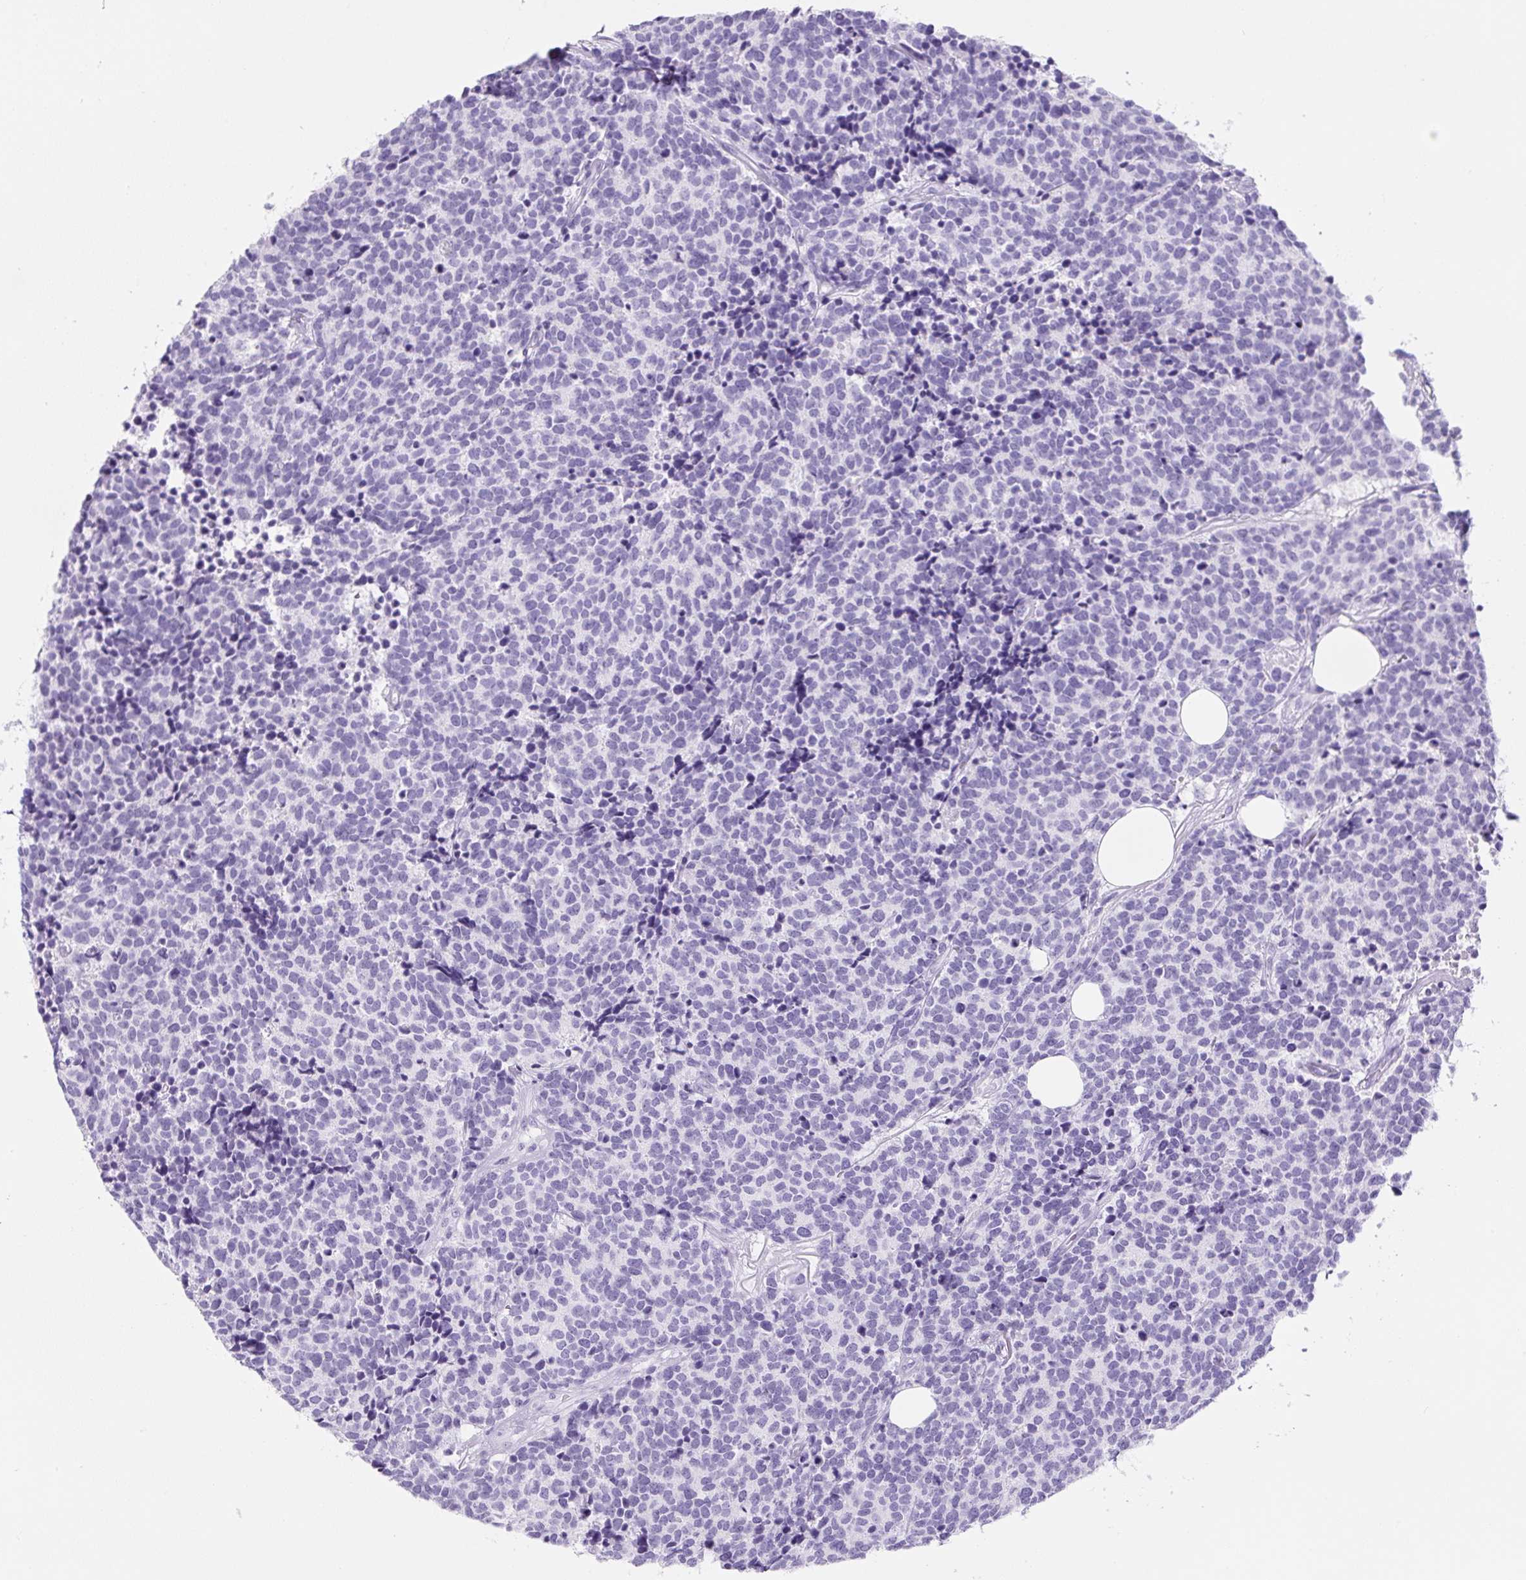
{"staining": {"intensity": "negative", "quantity": "none", "location": "none"}, "tissue": "carcinoid", "cell_type": "Tumor cells", "image_type": "cancer", "snomed": [{"axis": "morphology", "description": "Carcinoid, malignant, NOS"}, {"axis": "topography", "description": "Skin"}], "caption": "DAB (3,3'-diaminobenzidine) immunohistochemical staining of carcinoid displays no significant positivity in tumor cells. (Stains: DAB immunohistochemistry with hematoxylin counter stain, Microscopy: brightfield microscopy at high magnification).", "gene": "YIF1B", "patient": {"sex": "female", "age": 79}}